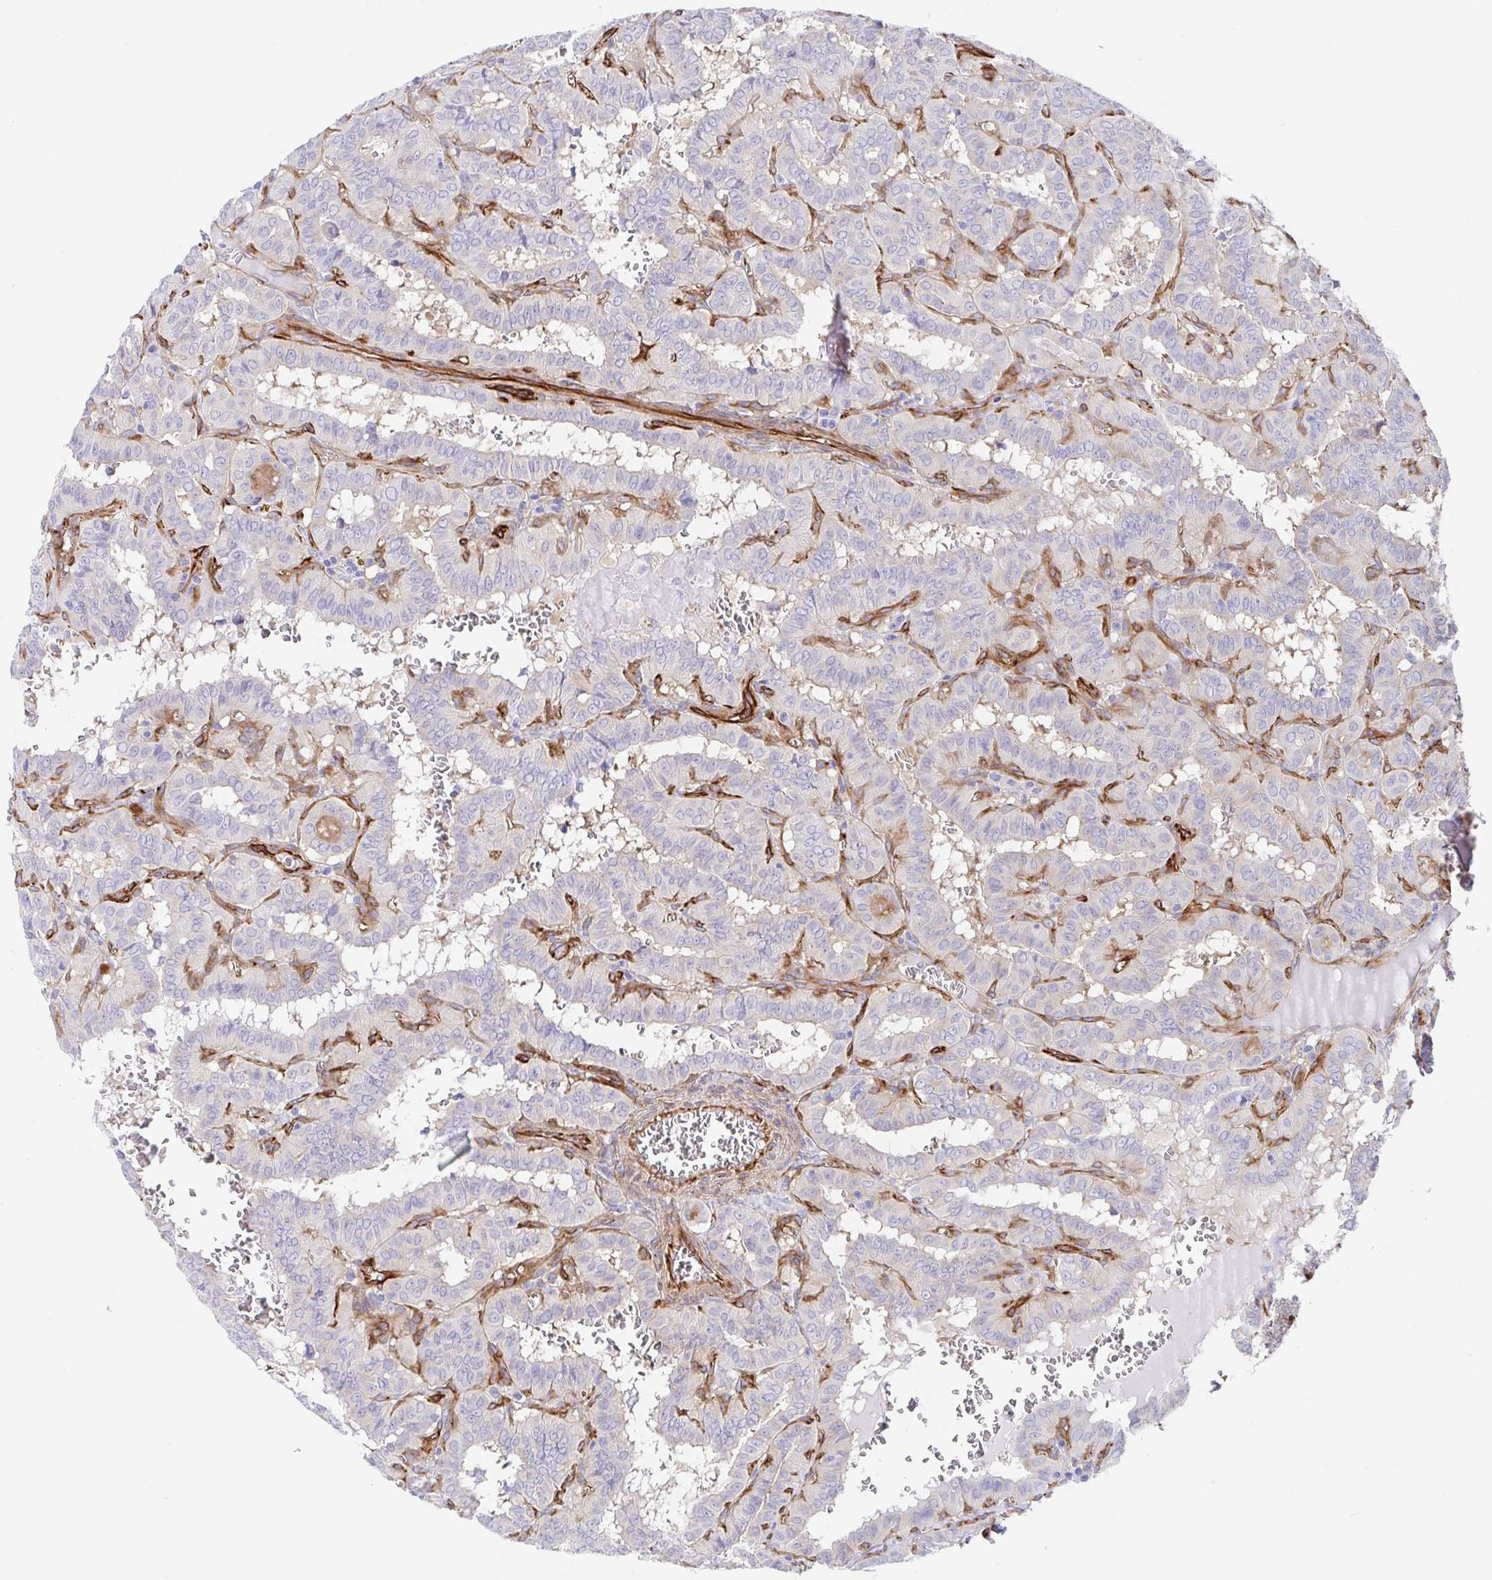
{"staining": {"intensity": "negative", "quantity": "none", "location": "none"}, "tissue": "thyroid cancer", "cell_type": "Tumor cells", "image_type": "cancer", "snomed": [{"axis": "morphology", "description": "Papillary adenocarcinoma, NOS"}, {"axis": "topography", "description": "Thyroid gland"}], "caption": "Immunohistochemistry (IHC) histopathology image of neoplastic tissue: human thyroid papillary adenocarcinoma stained with DAB (3,3'-diaminobenzidine) shows no significant protein staining in tumor cells.", "gene": "DOCK1", "patient": {"sex": "female", "age": 21}}